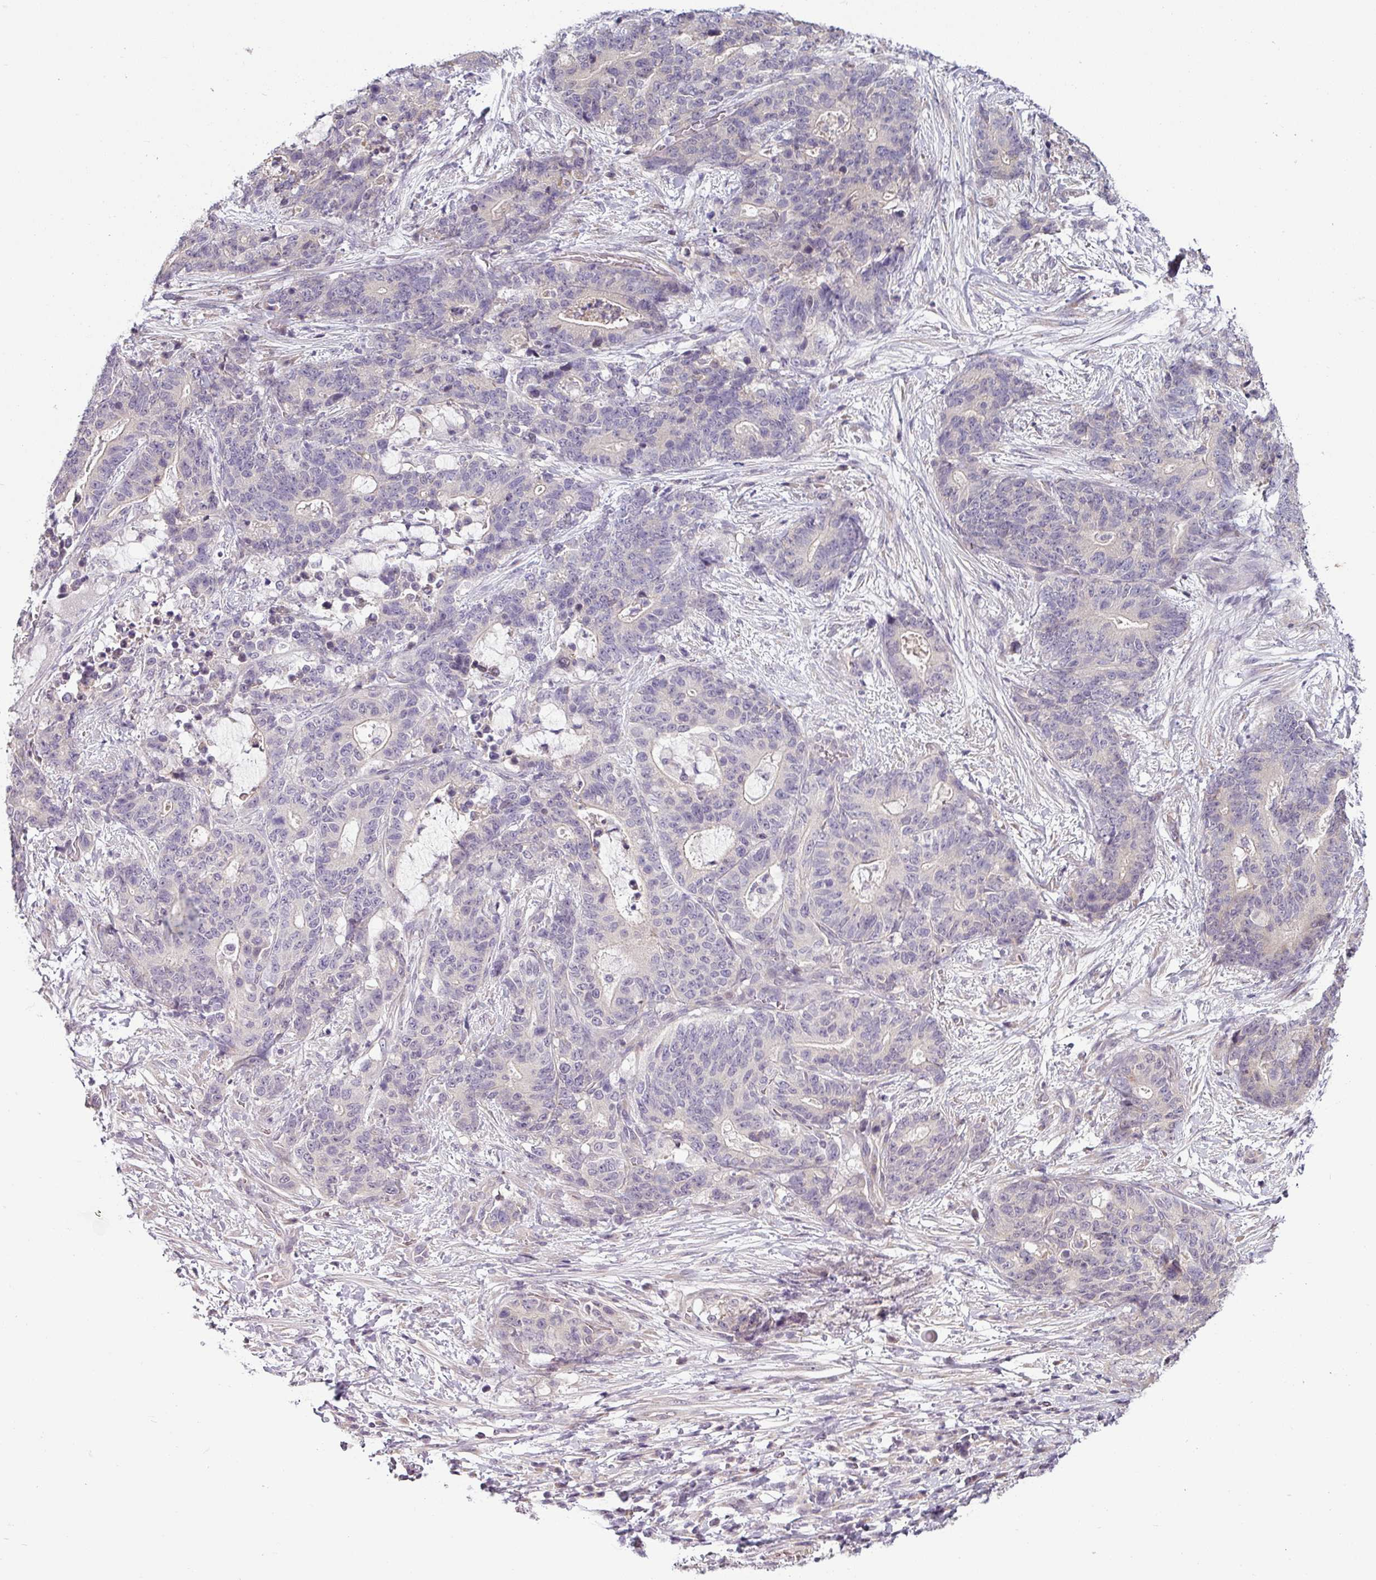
{"staining": {"intensity": "negative", "quantity": "none", "location": "none"}, "tissue": "stomach cancer", "cell_type": "Tumor cells", "image_type": "cancer", "snomed": [{"axis": "morphology", "description": "Normal tissue, NOS"}, {"axis": "morphology", "description": "Adenocarcinoma, NOS"}, {"axis": "topography", "description": "Stomach"}], "caption": "A micrograph of human stomach adenocarcinoma is negative for staining in tumor cells. (Immunohistochemistry, brightfield microscopy, high magnification).", "gene": "OR52D1", "patient": {"sex": "female", "age": 64}}